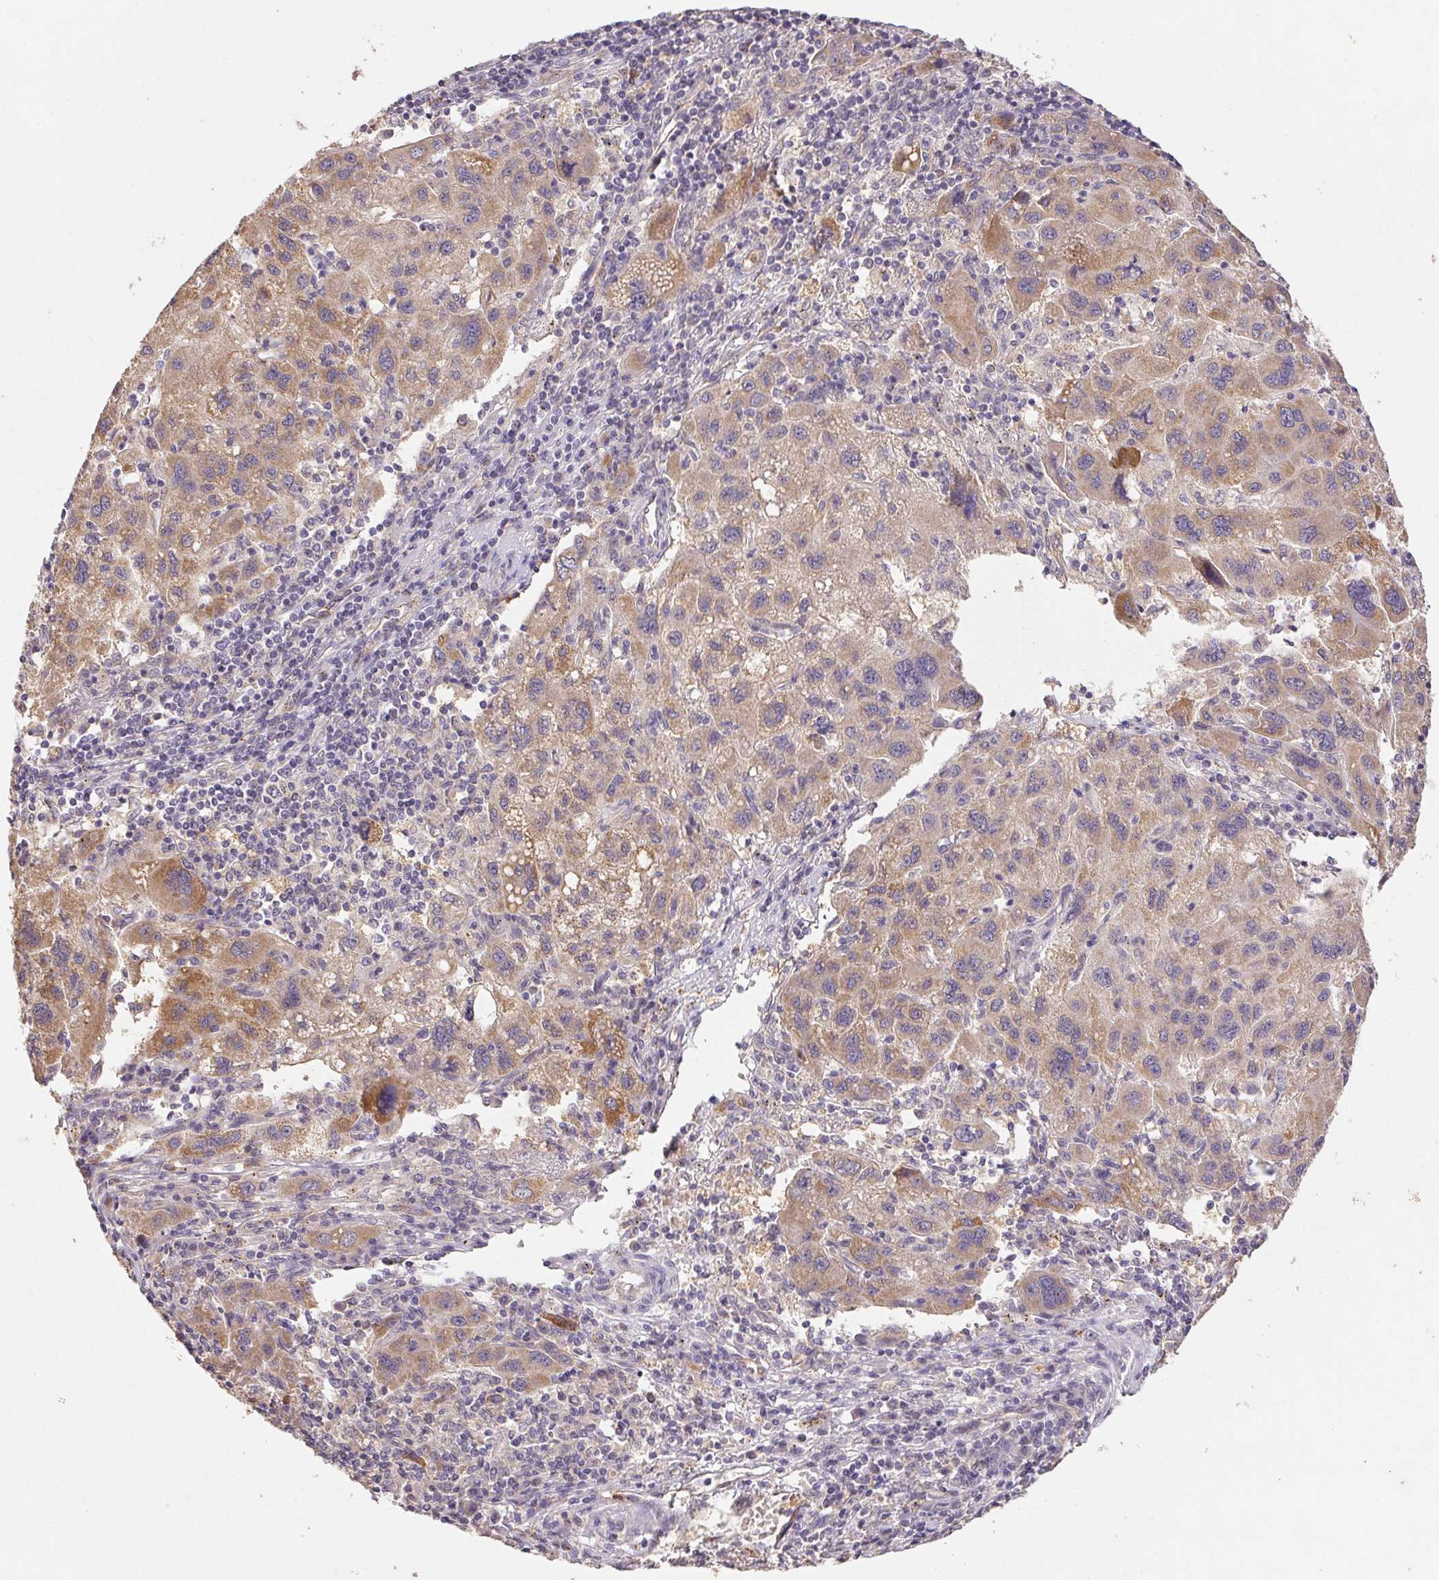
{"staining": {"intensity": "moderate", "quantity": ">75%", "location": "cytoplasmic/membranous"}, "tissue": "liver cancer", "cell_type": "Tumor cells", "image_type": "cancer", "snomed": [{"axis": "morphology", "description": "Carcinoma, Hepatocellular, NOS"}, {"axis": "topography", "description": "Liver"}], "caption": "The photomicrograph demonstrates a brown stain indicating the presence of a protein in the cytoplasmic/membranous of tumor cells in liver cancer (hepatocellular carcinoma). The staining is performed using DAB brown chromogen to label protein expression. The nuclei are counter-stained blue using hematoxylin.", "gene": "RAB11A", "patient": {"sex": "female", "age": 77}}